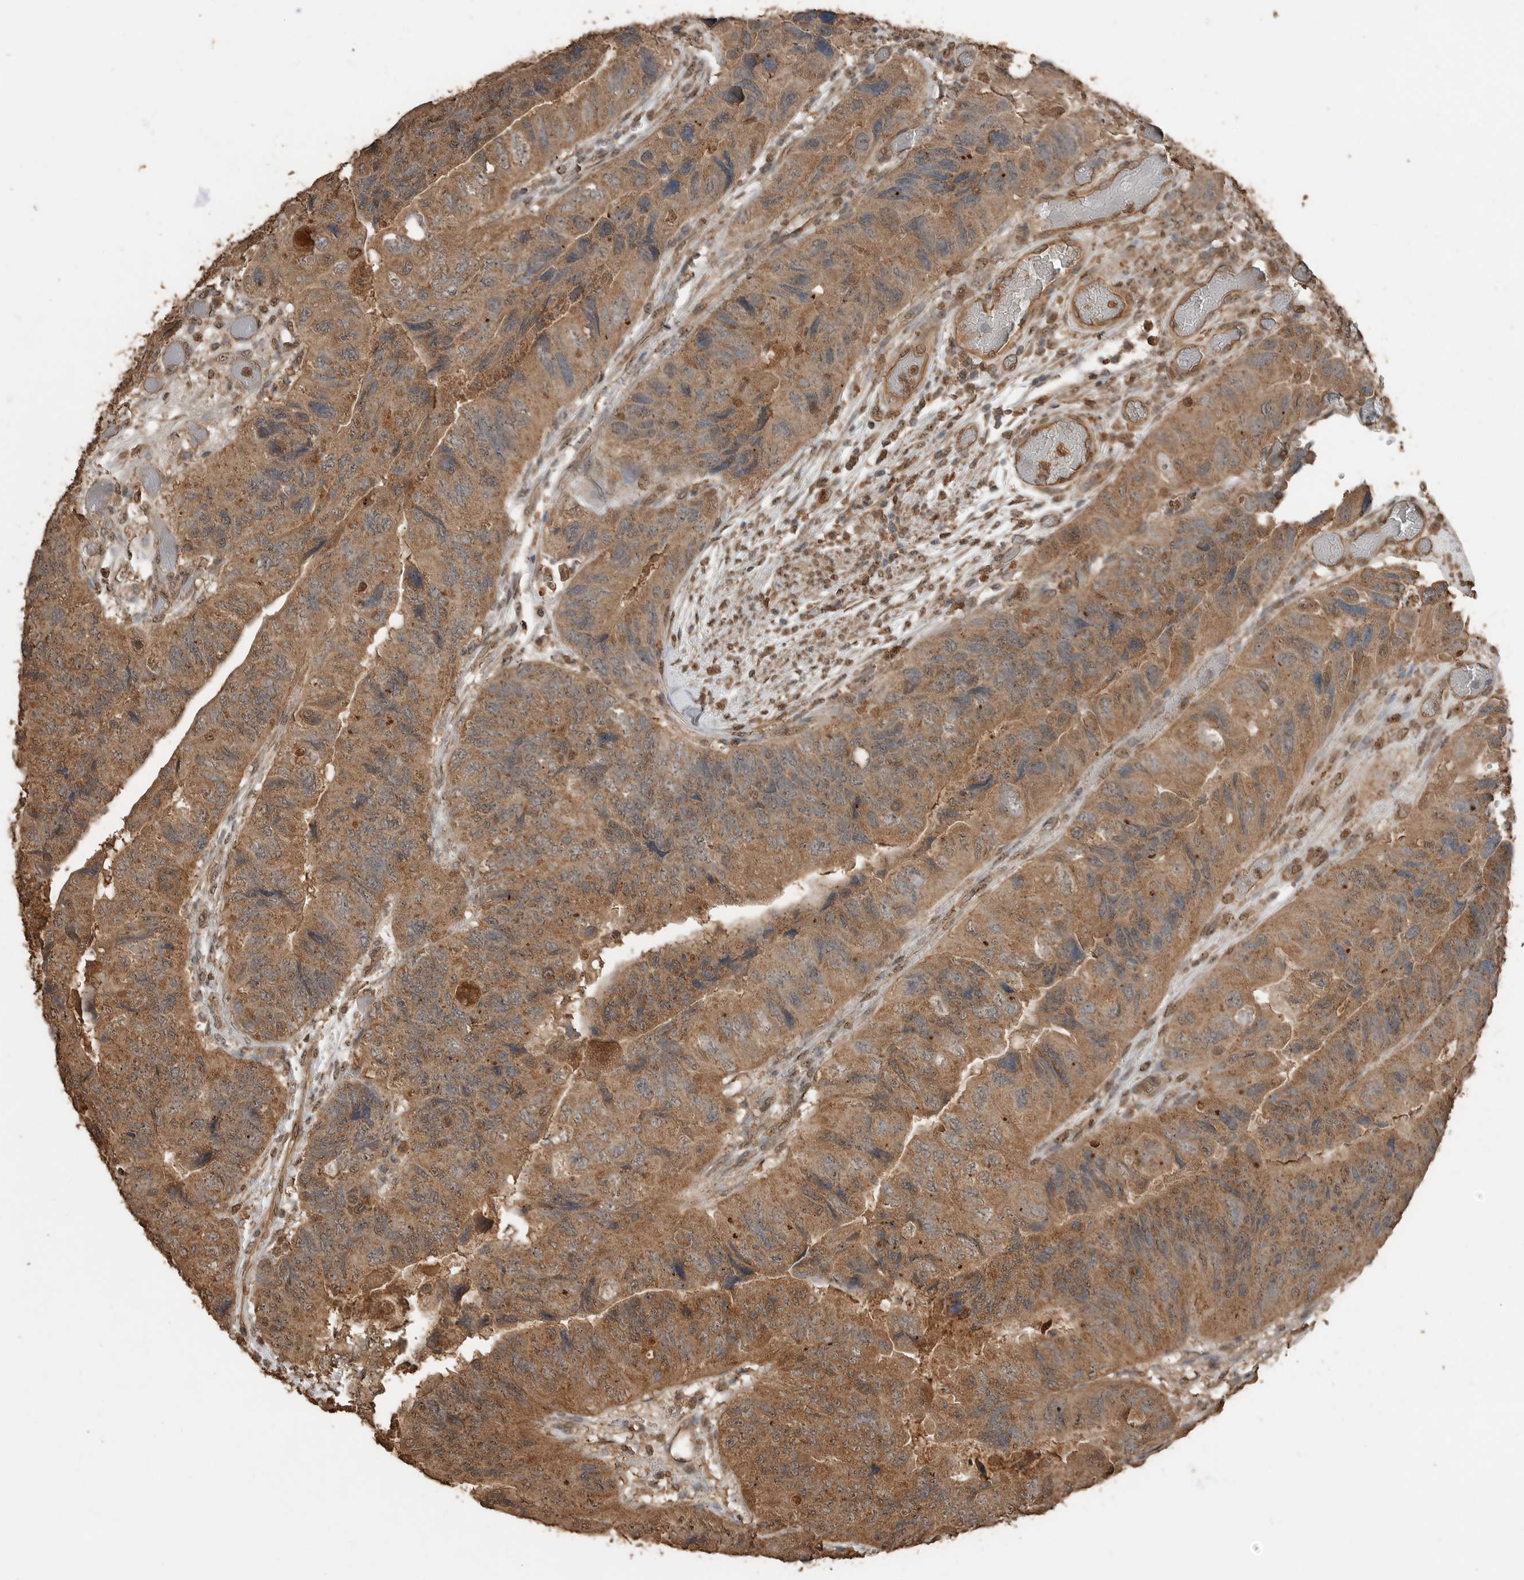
{"staining": {"intensity": "moderate", "quantity": ">75%", "location": "cytoplasmic/membranous"}, "tissue": "colorectal cancer", "cell_type": "Tumor cells", "image_type": "cancer", "snomed": [{"axis": "morphology", "description": "Adenocarcinoma, NOS"}, {"axis": "topography", "description": "Rectum"}], "caption": "Immunohistochemistry photomicrograph of colorectal adenocarcinoma stained for a protein (brown), which demonstrates medium levels of moderate cytoplasmic/membranous expression in about >75% of tumor cells.", "gene": "BLZF1", "patient": {"sex": "male", "age": 63}}